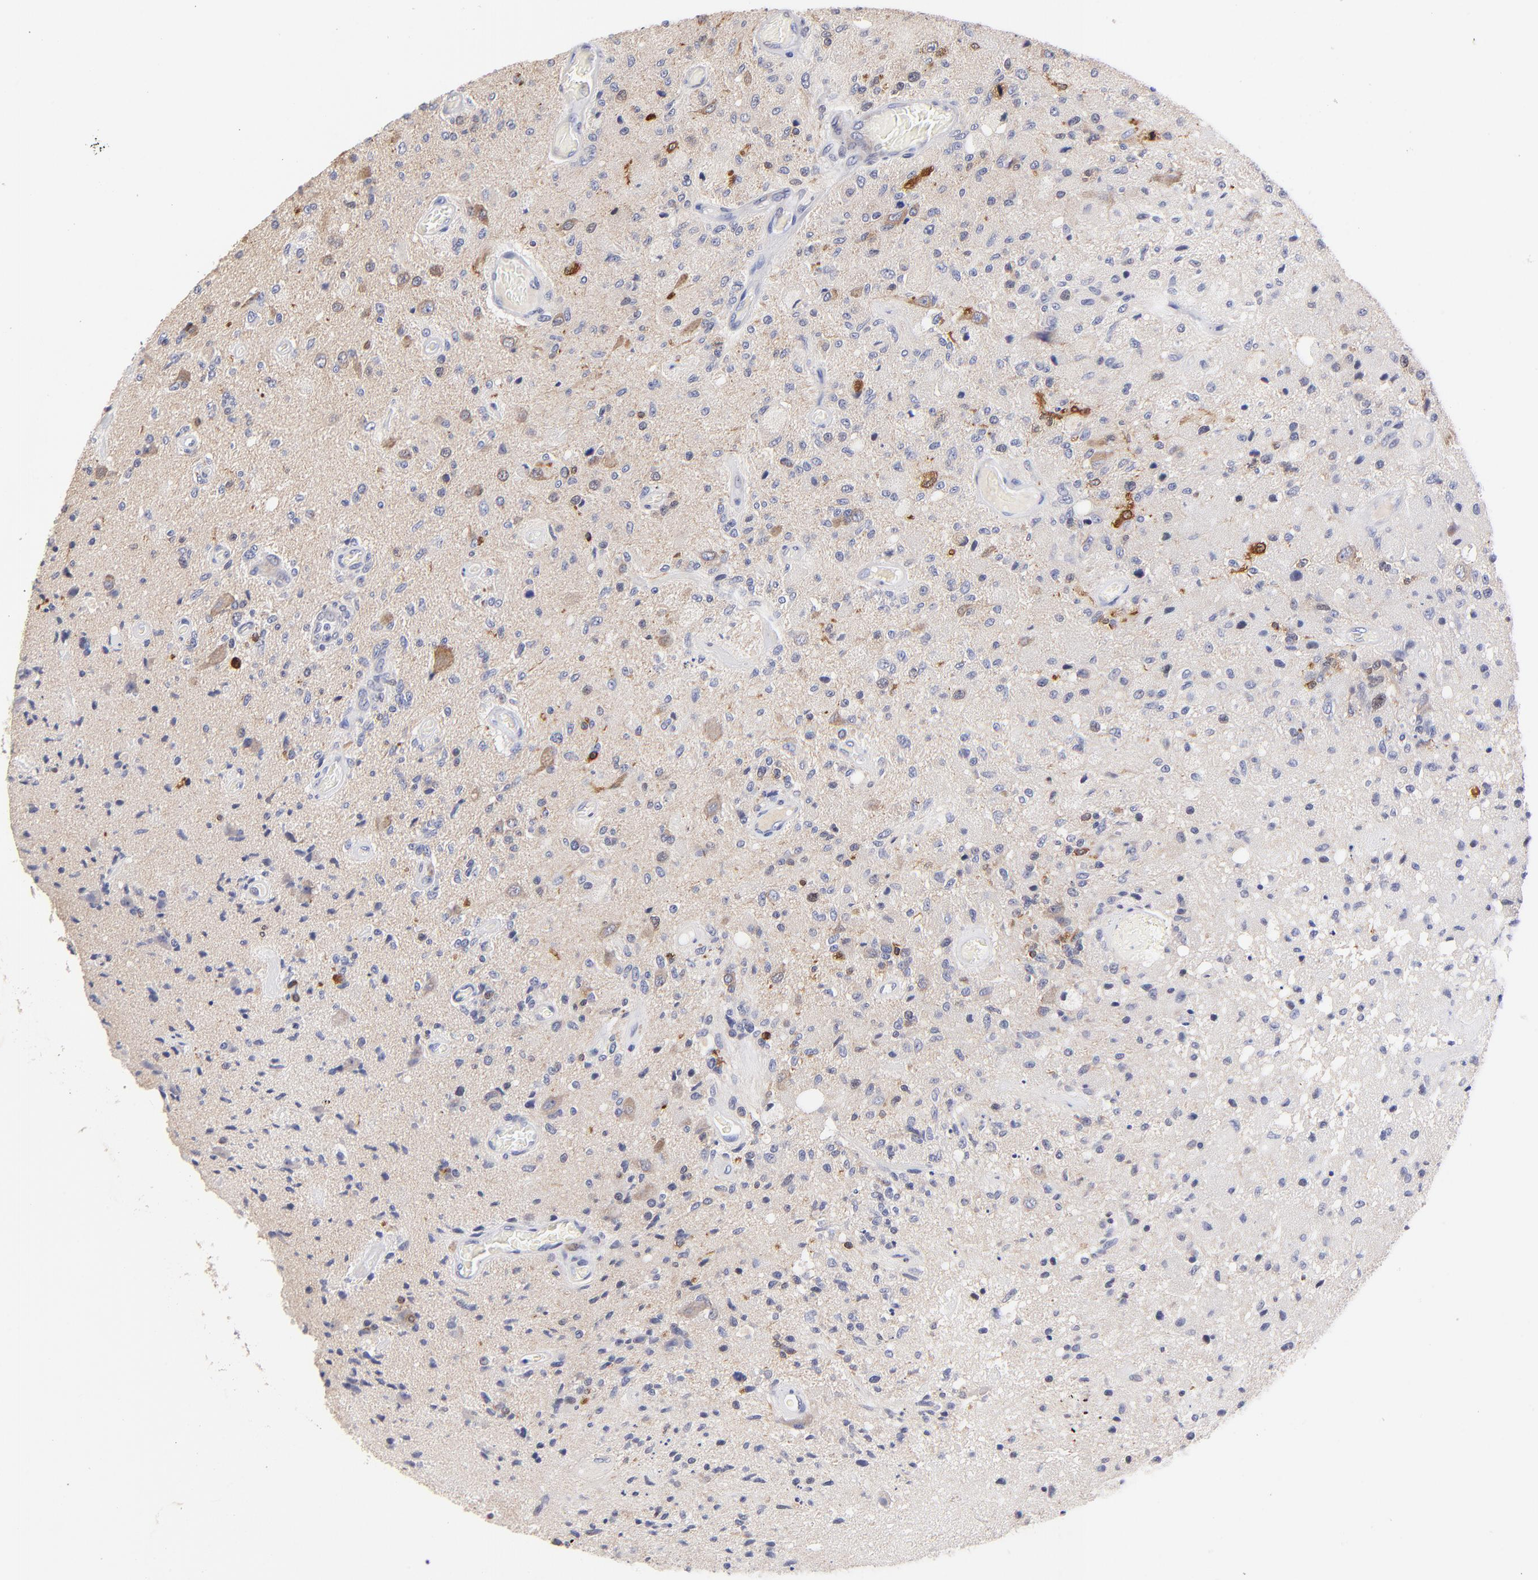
{"staining": {"intensity": "moderate", "quantity": "<25%", "location": "cytoplasmic/membranous"}, "tissue": "glioma", "cell_type": "Tumor cells", "image_type": "cancer", "snomed": [{"axis": "morphology", "description": "Normal tissue, NOS"}, {"axis": "morphology", "description": "Glioma, malignant, High grade"}, {"axis": "topography", "description": "Cerebral cortex"}], "caption": "Brown immunohistochemical staining in glioma shows moderate cytoplasmic/membranous staining in approximately <25% of tumor cells. The staining was performed using DAB (3,3'-diaminobenzidine), with brown indicating positive protein expression. Nuclei are stained blue with hematoxylin.", "gene": "ZNF155", "patient": {"sex": "male", "age": 77}}